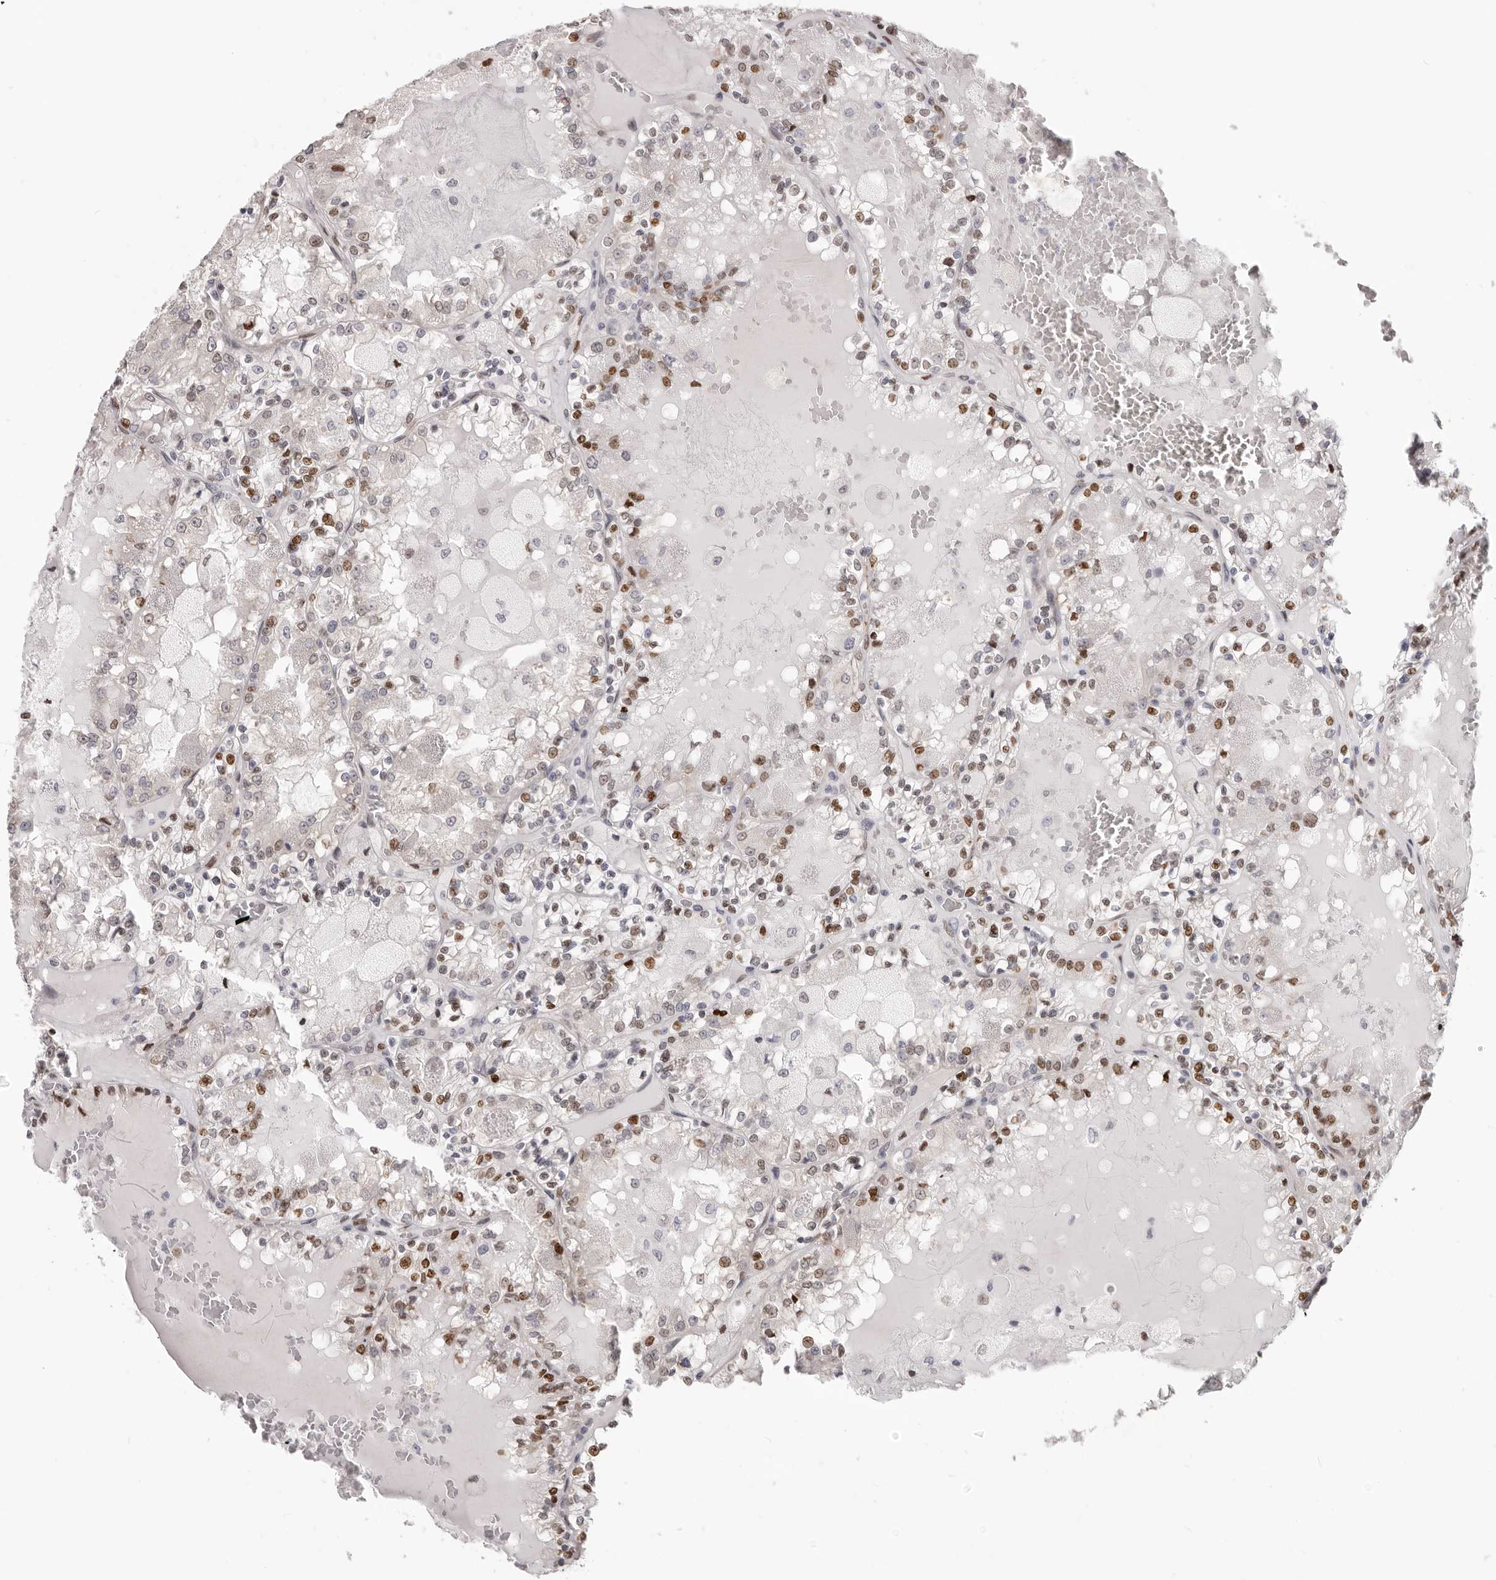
{"staining": {"intensity": "moderate", "quantity": "25%-75%", "location": "nuclear"}, "tissue": "renal cancer", "cell_type": "Tumor cells", "image_type": "cancer", "snomed": [{"axis": "morphology", "description": "Adenocarcinoma, NOS"}, {"axis": "topography", "description": "Kidney"}], "caption": "A high-resolution micrograph shows immunohistochemistry (IHC) staining of renal adenocarcinoma, which reveals moderate nuclear positivity in approximately 25%-75% of tumor cells.", "gene": "SRP19", "patient": {"sex": "female", "age": 56}}